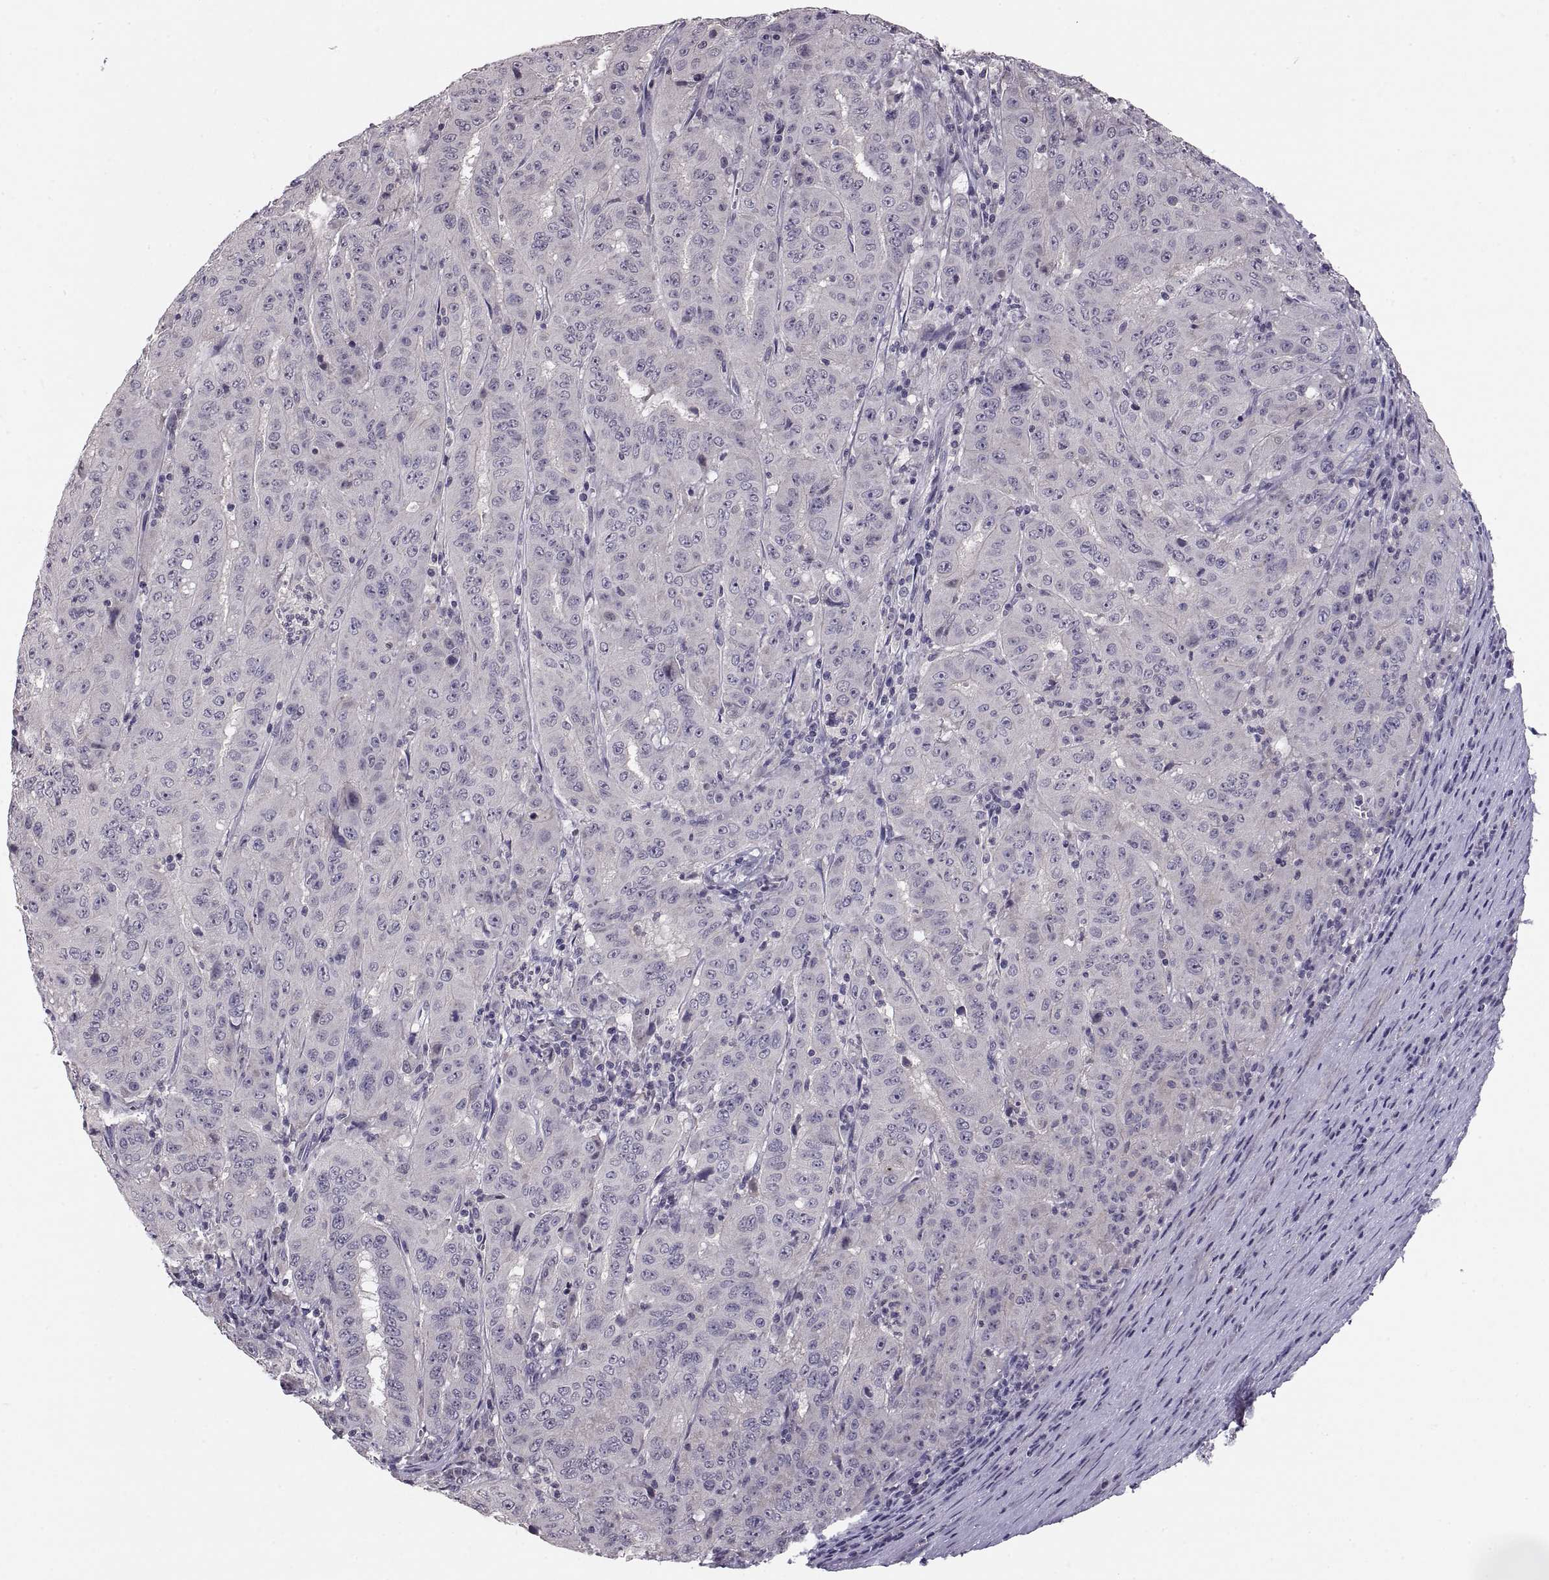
{"staining": {"intensity": "negative", "quantity": "none", "location": "none"}, "tissue": "pancreatic cancer", "cell_type": "Tumor cells", "image_type": "cancer", "snomed": [{"axis": "morphology", "description": "Adenocarcinoma, NOS"}, {"axis": "topography", "description": "Pancreas"}], "caption": "This is a histopathology image of immunohistochemistry staining of pancreatic cancer (adenocarcinoma), which shows no staining in tumor cells. (DAB immunohistochemistry visualized using brightfield microscopy, high magnification).", "gene": "PAX2", "patient": {"sex": "male", "age": 63}}